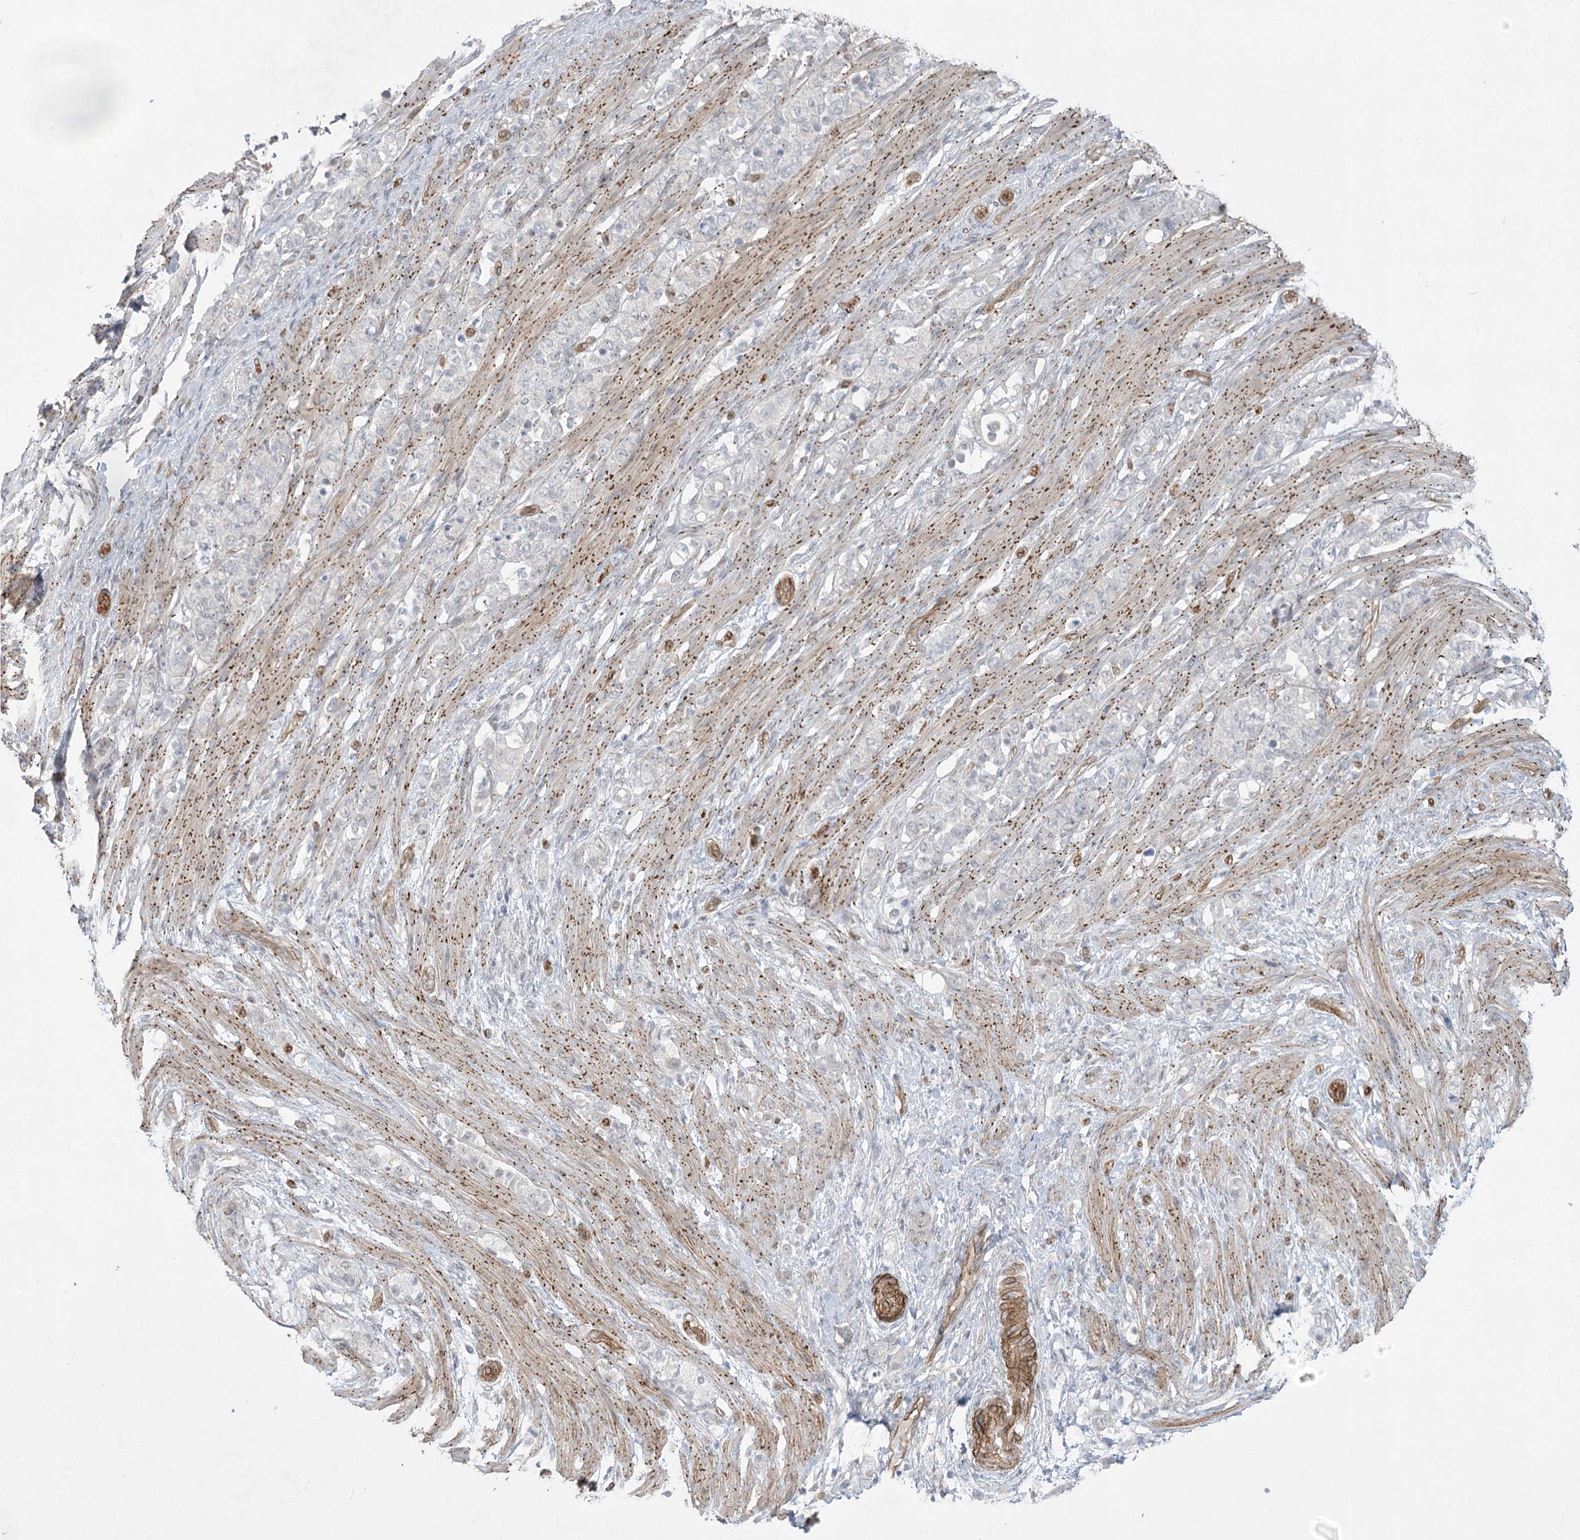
{"staining": {"intensity": "negative", "quantity": "none", "location": "none"}, "tissue": "stomach cancer", "cell_type": "Tumor cells", "image_type": "cancer", "snomed": [{"axis": "morphology", "description": "Adenocarcinoma, NOS"}, {"axis": "topography", "description": "Stomach"}], "caption": "A histopathology image of human stomach cancer (adenocarcinoma) is negative for staining in tumor cells. The staining was performed using DAB to visualize the protein expression in brown, while the nuclei were stained in blue with hematoxylin (Magnification: 20x).", "gene": "AMTN", "patient": {"sex": "female", "age": 79}}